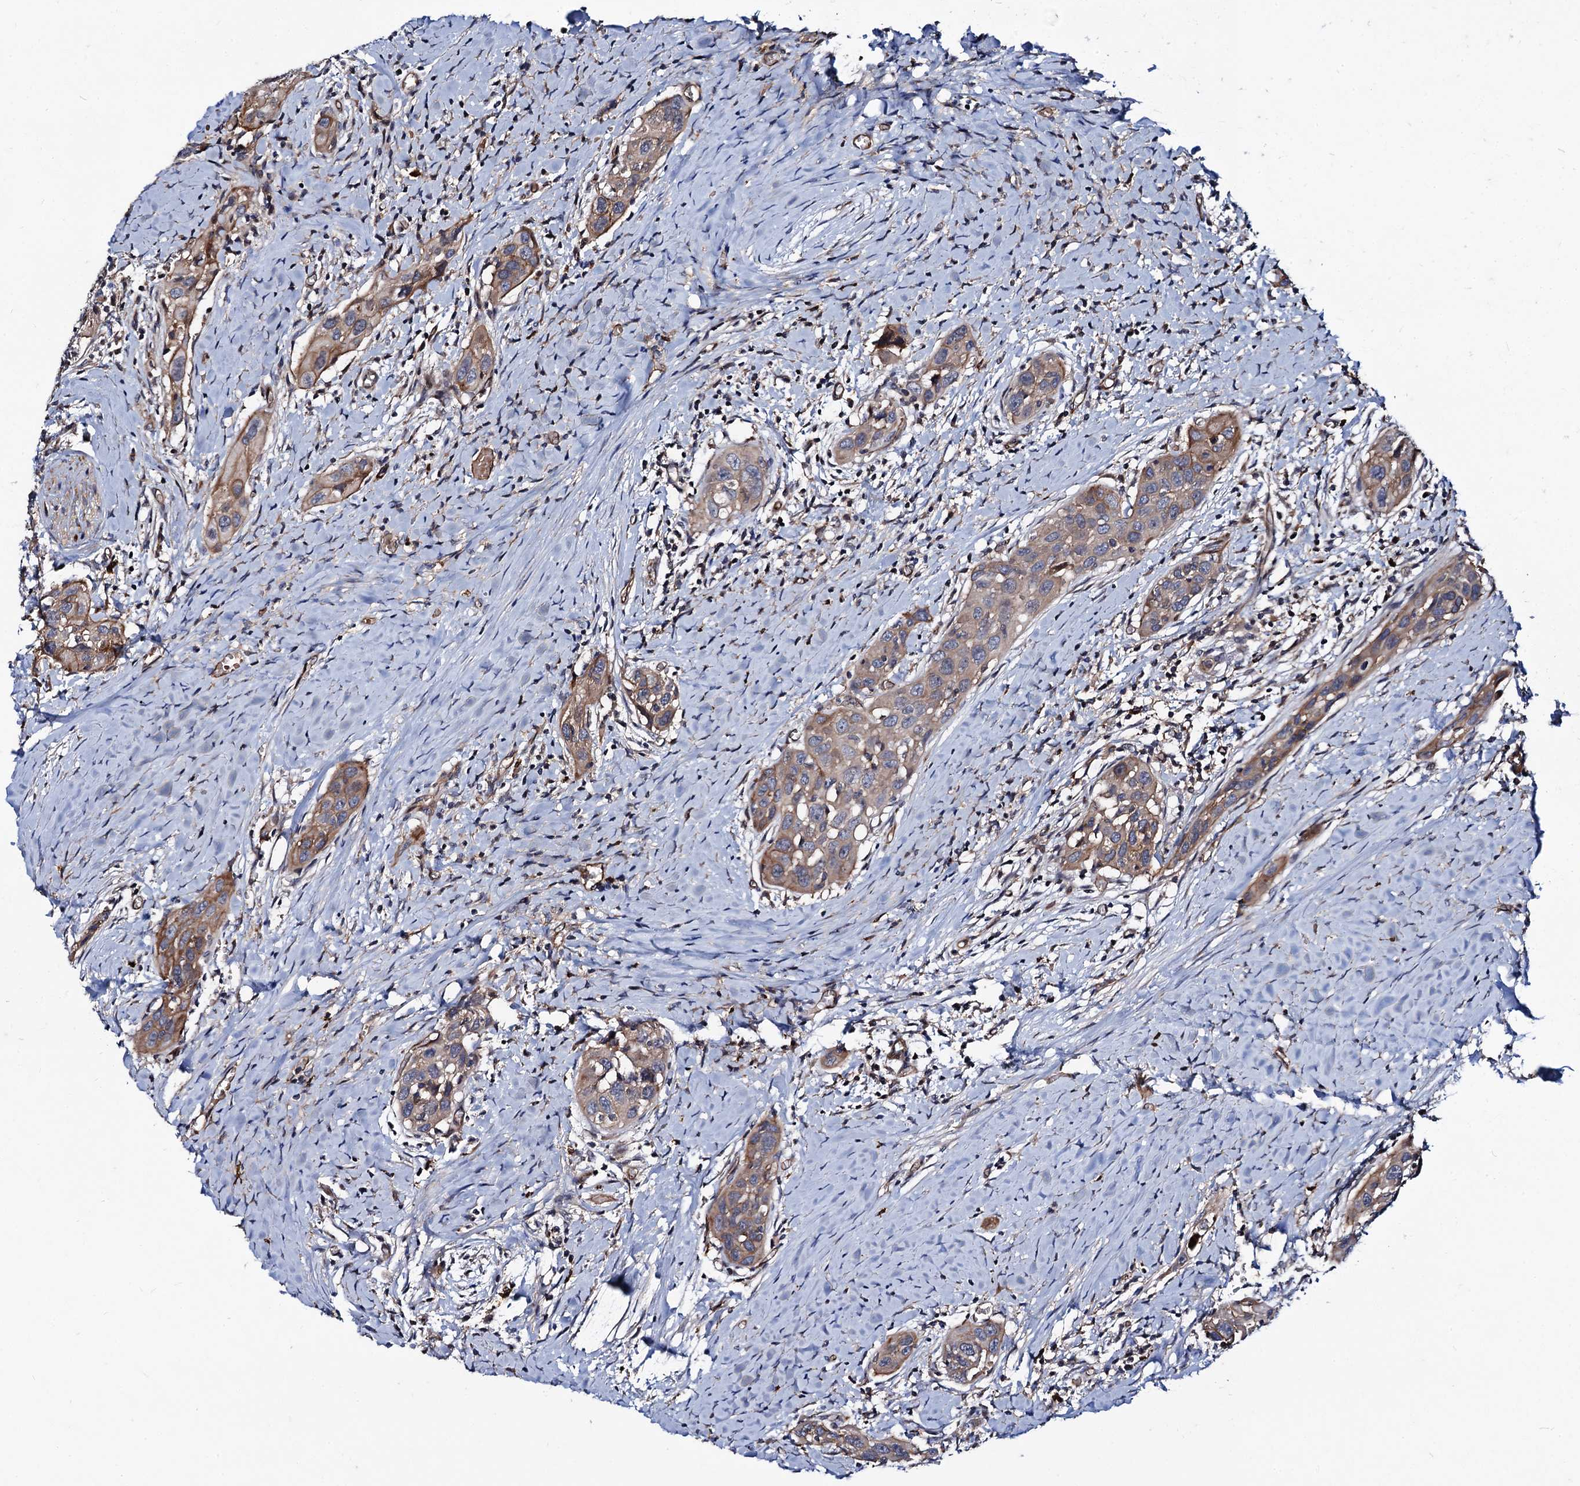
{"staining": {"intensity": "weak", "quantity": ">75%", "location": "cytoplasmic/membranous"}, "tissue": "head and neck cancer", "cell_type": "Tumor cells", "image_type": "cancer", "snomed": [{"axis": "morphology", "description": "Squamous cell carcinoma, NOS"}, {"axis": "topography", "description": "Oral tissue"}, {"axis": "topography", "description": "Head-Neck"}], "caption": "DAB immunohistochemical staining of head and neck cancer exhibits weak cytoplasmic/membranous protein positivity in about >75% of tumor cells.", "gene": "KXD1", "patient": {"sex": "female", "age": 50}}